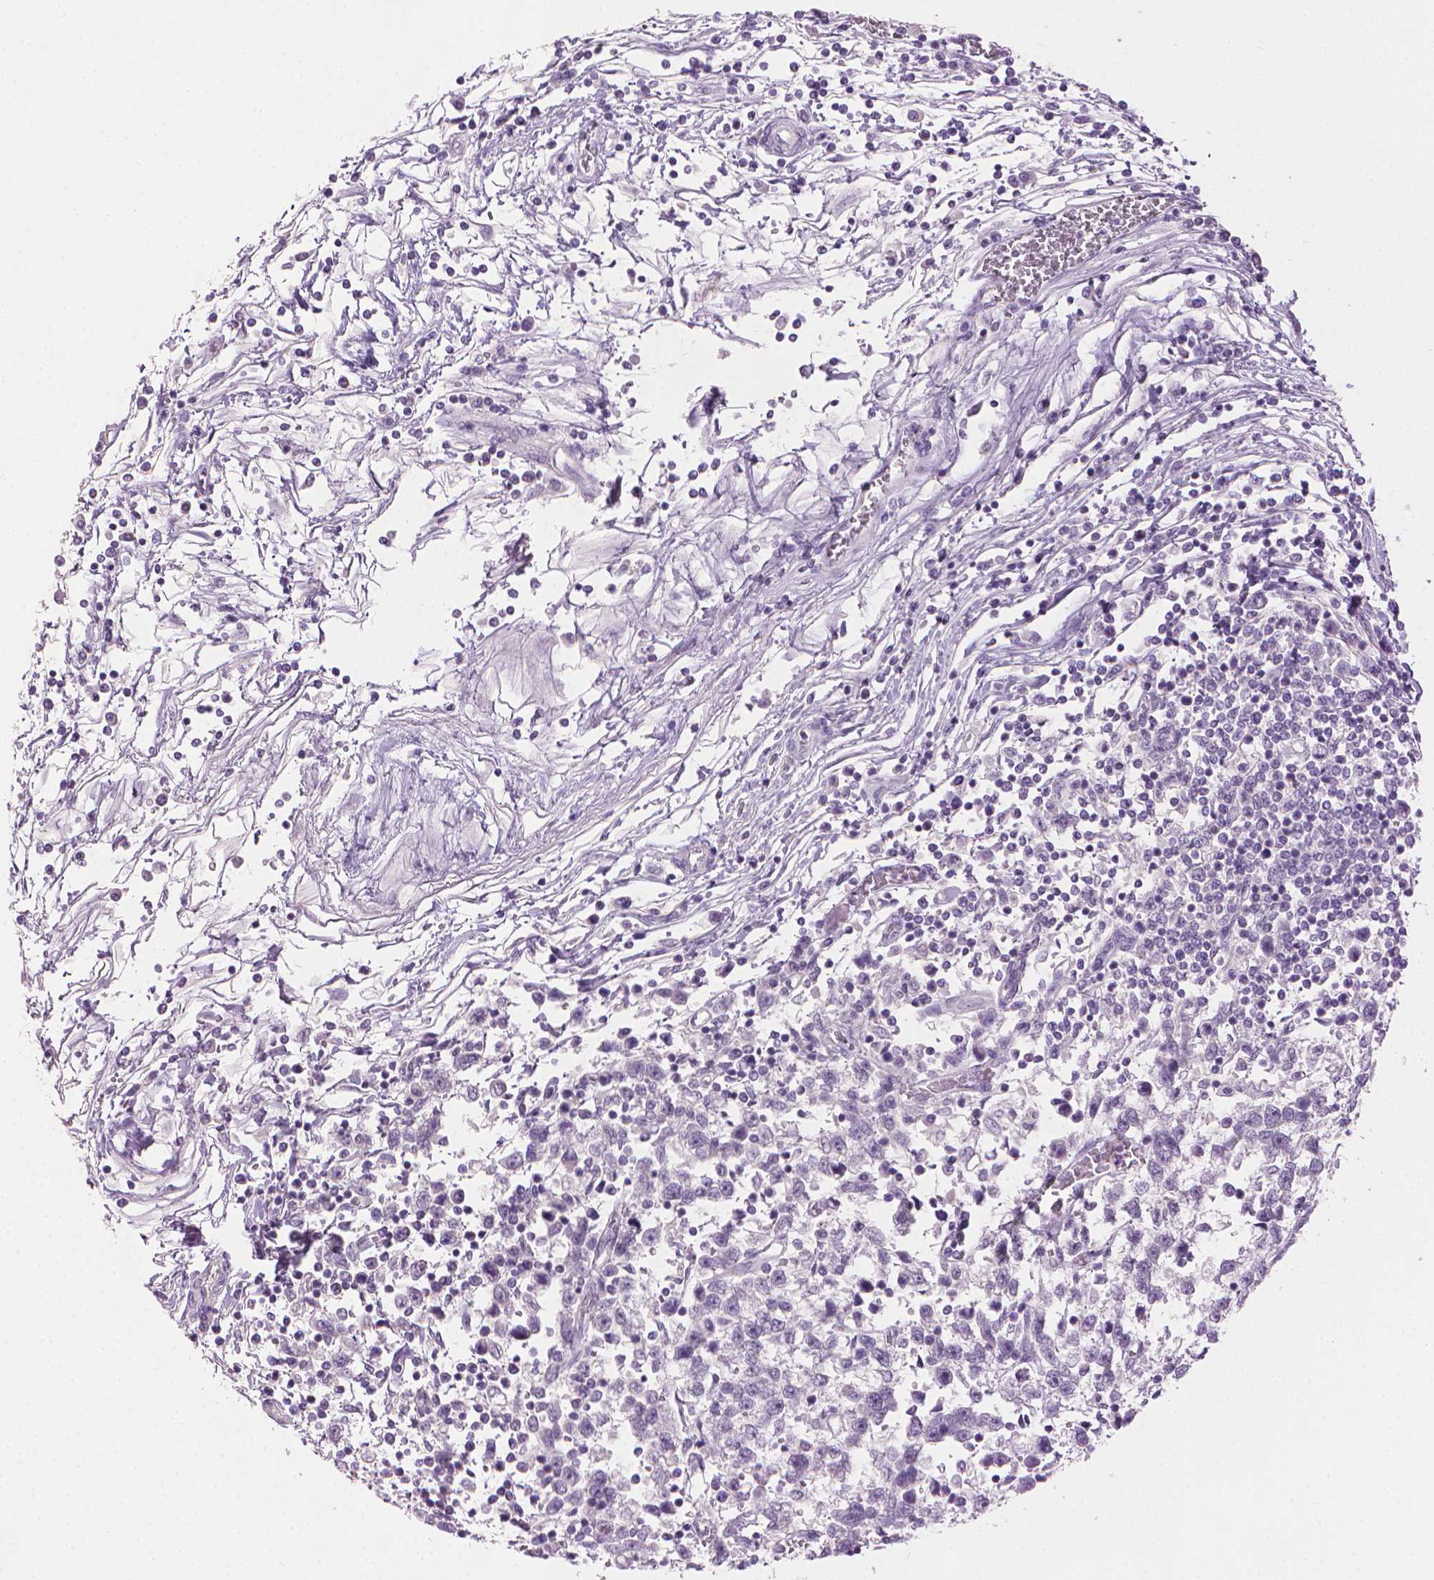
{"staining": {"intensity": "negative", "quantity": "none", "location": "none"}, "tissue": "testis cancer", "cell_type": "Tumor cells", "image_type": "cancer", "snomed": [{"axis": "morphology", "description": "Seminoma, NOS"}, {"axis": "topography", "description": "Testis"}], "caption": "Photomicrograph shows no significant protein expression in tumor cells of testis seminoma.", "gene": "MLANA", "patient": {"sex": "male", "age": 34}}